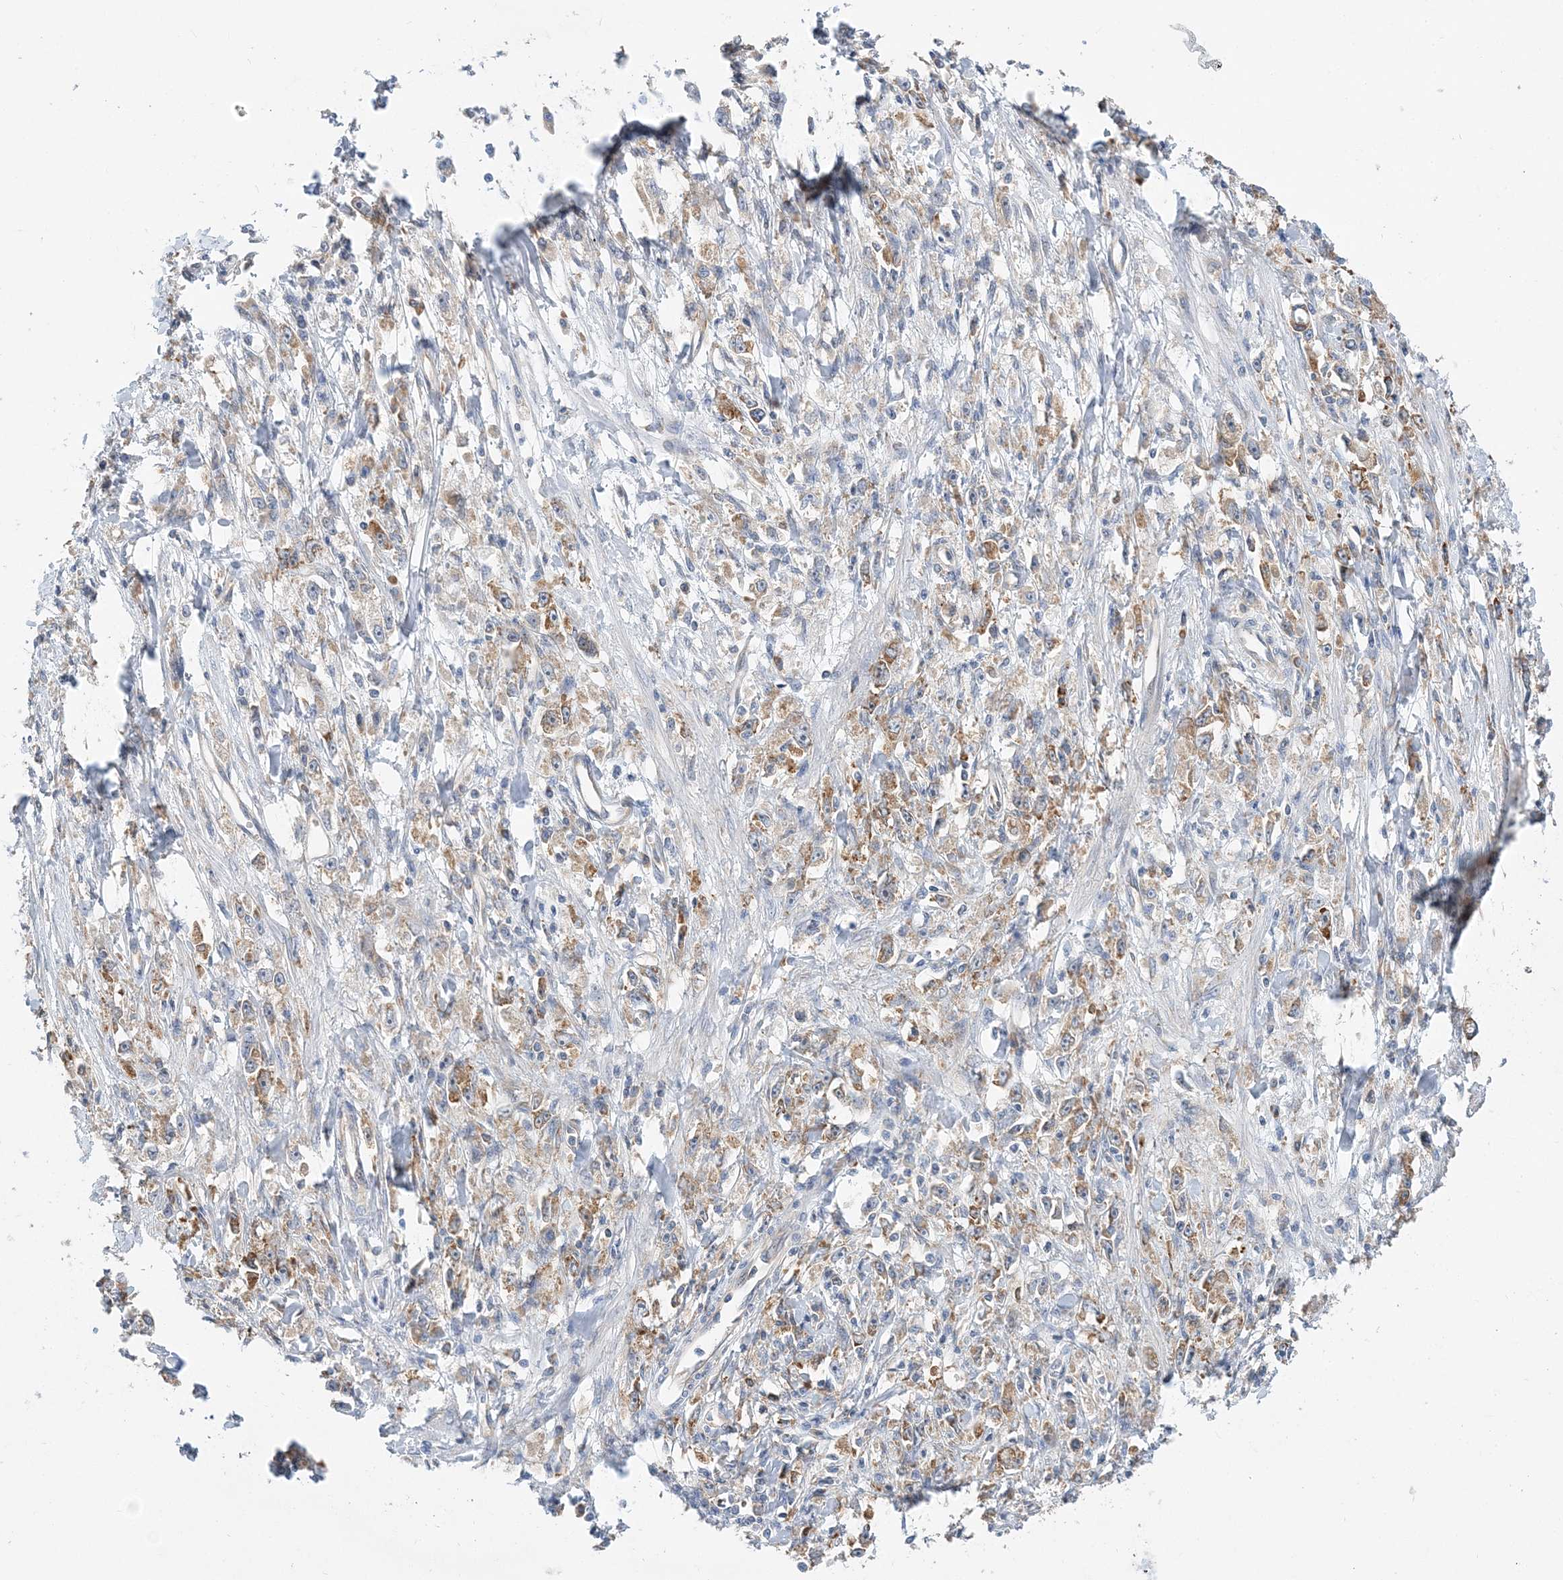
{"staining": {"intensity": "moderate", "quantity": ">75%", "location": "cytoplasmic/membranous"}, "tissue": "stomach cancer", "cell_type": "Tumor cells", "image_type": "cancer", "snomed": [{"axis": "morphology", "description": "Adenocarcinoma, NOS"}, {"axis": "topography", "description": "Stomach"}], "caption": "IHC staining of stomach adenocarcinoma, which demonstrates medium levels of moderate cytoplasmic/membranous expression in approximately >75% of tumor cells indicating moderate cytoplasmic/membranous protein staining. The staining was performed using DAB (brown) for protein detection and nuclei were counterstained in hematoxylin (blue).", "gene": "LARP4B", "patient": {"sex": "female", "age": 59}}